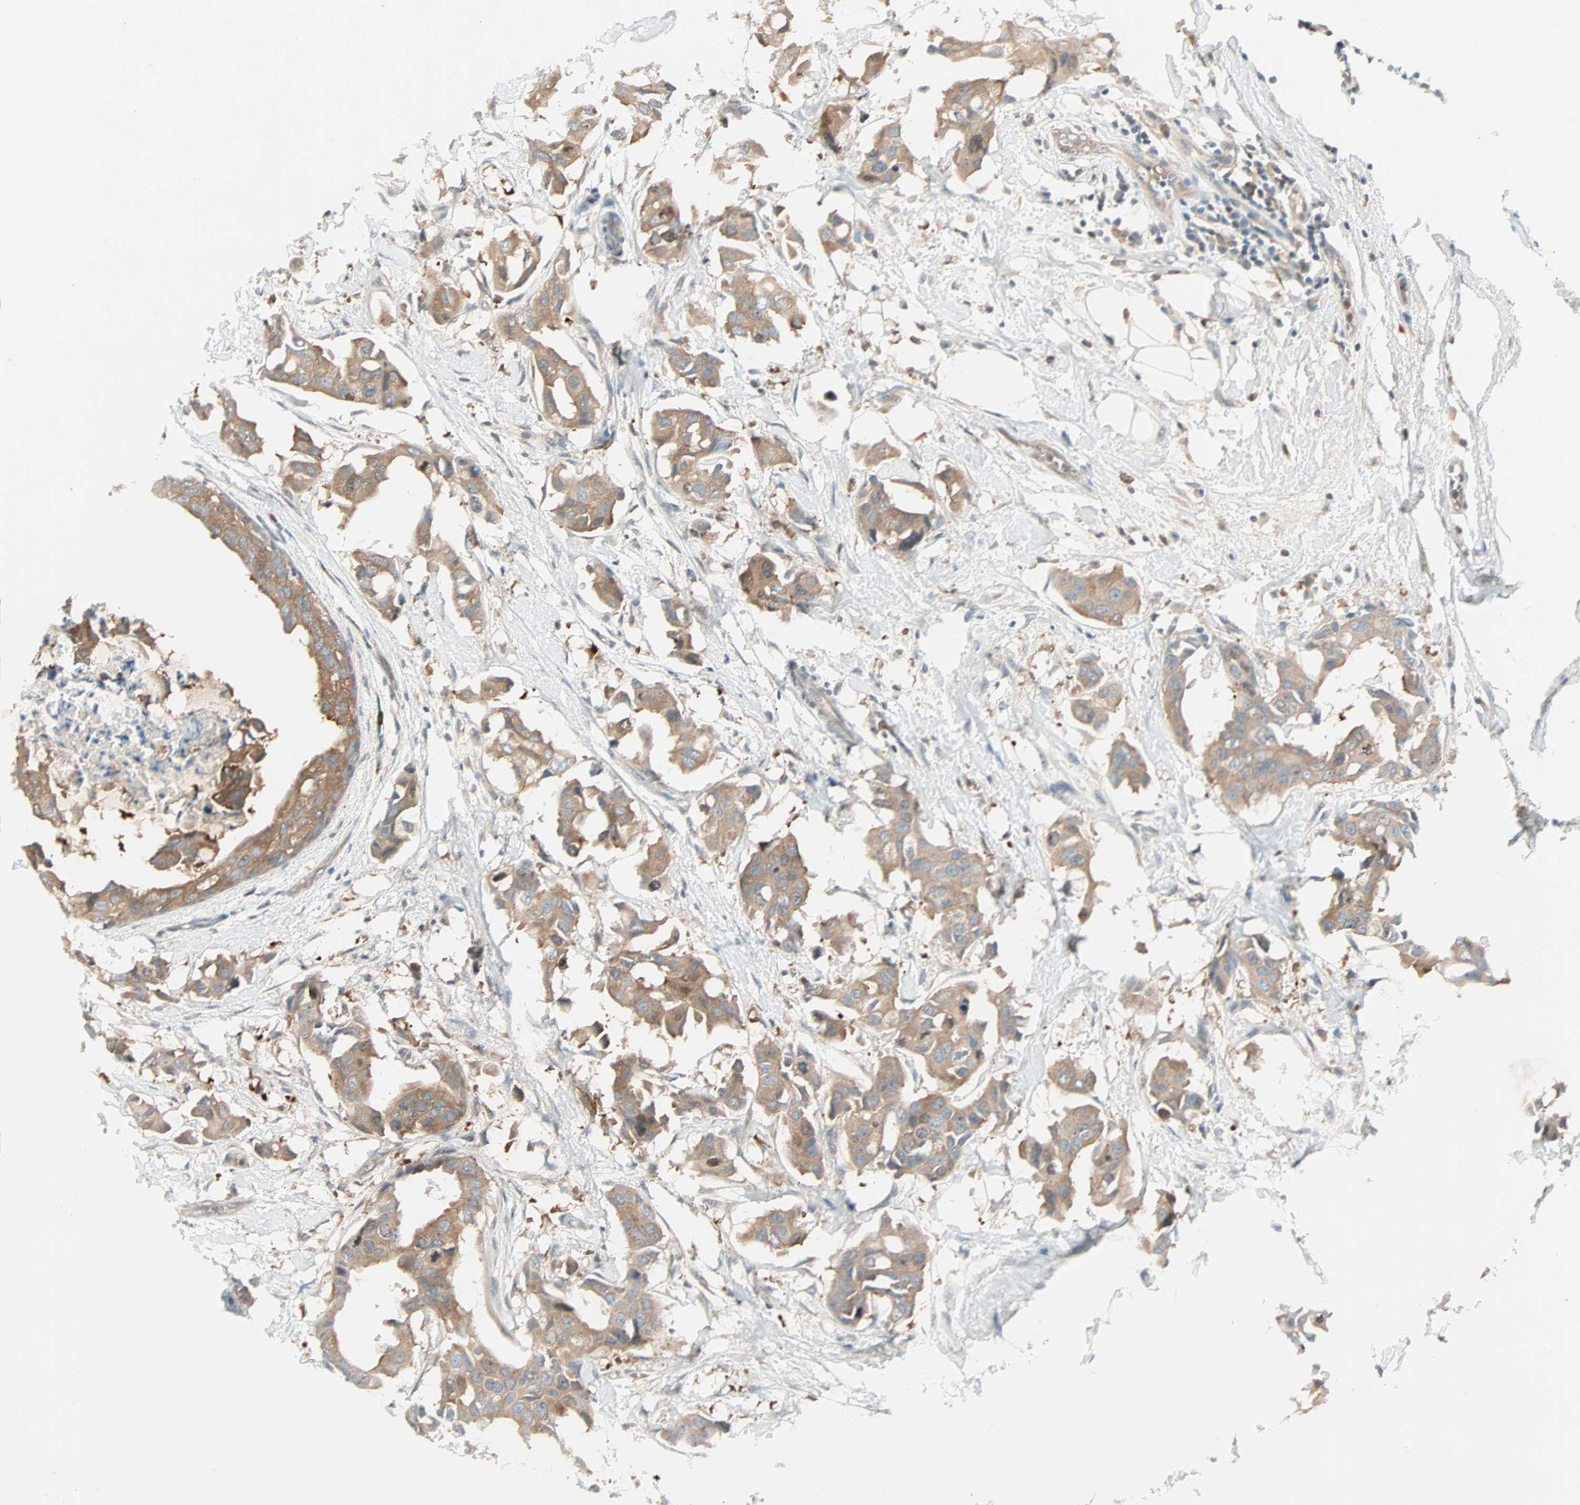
{"staining": {"intensity": "moderate", "quantity": ">75%", "location": "cytoplasmic/membranous"}, "tissue": "breast cancer", "cell_type": "Tumor cells", "image_type": "cancer", "snomed": [{"axis": "morphology", "description": "Duct carcinoma"}, {"axis": "topography", "description": "Breast"}], "caption": "A high-resolution photomicrograph shows immunohistochemistry (IHC) staining of breast cancer, which exhibits moderate cytoplasmic/membranous positivity in approximately >75% of tumor cells.", "gene": "SMIM8", "patient": {"sex": "female", "age": 40}}